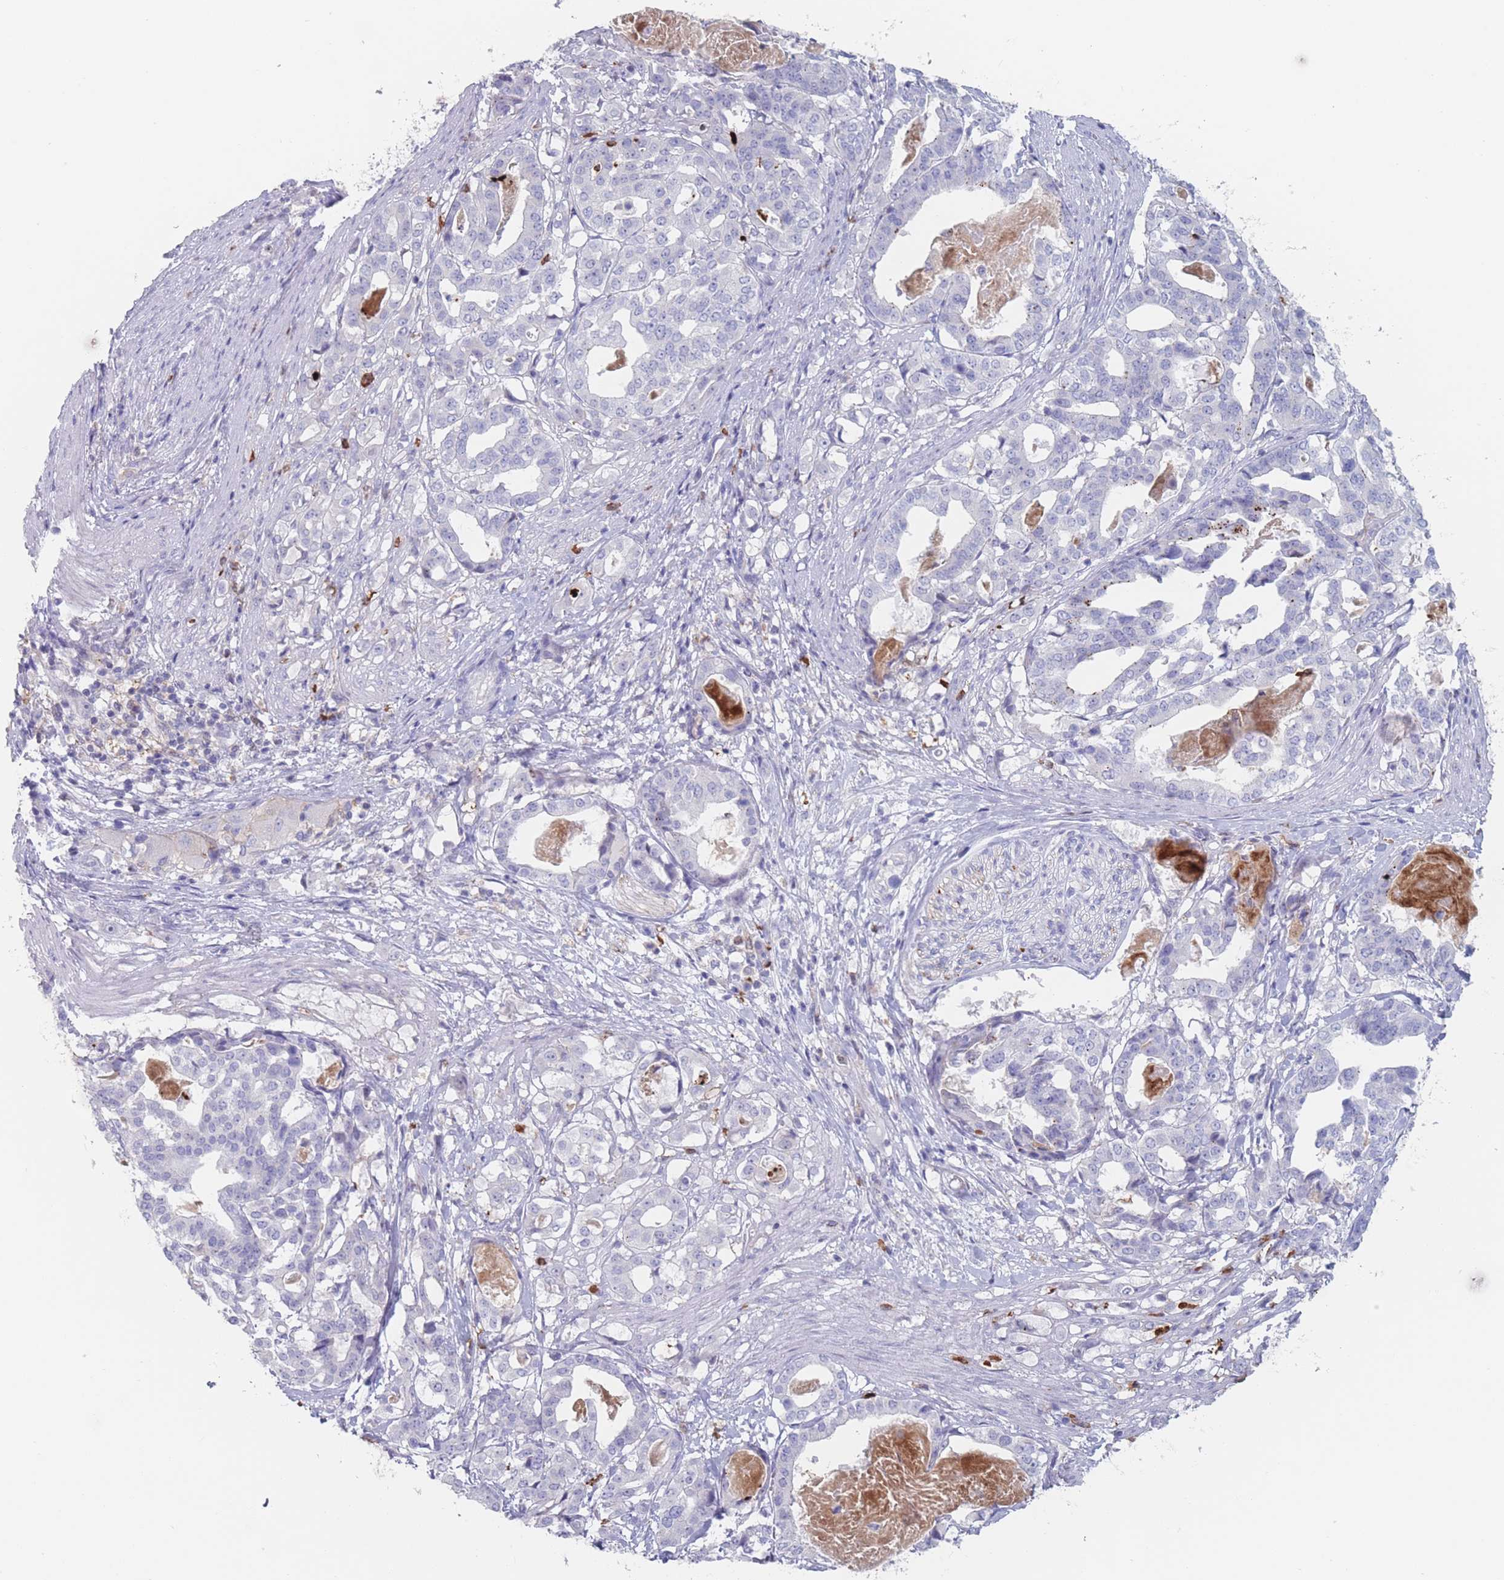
{"staining": {"intensity": "negative", "quantity": "none", "location": "none"}, "tissue": "stomach cancer", "cell_type": "Tumor cells", "image_type": "cancer", "snomed": [{"axis": "morphology", "description": "Adenocarcinoma, NOS"}, {"axis": "topography", "description": "Stomach"}], "caption": "Immunohistochemistry image of neoplastic tissue: adenocarcinoma (stomach) stained with DAB reveals no significant protein staining in tumor cells.", "gene": "ATP1A3", "patient": {"sex": "male", "age": 48}}